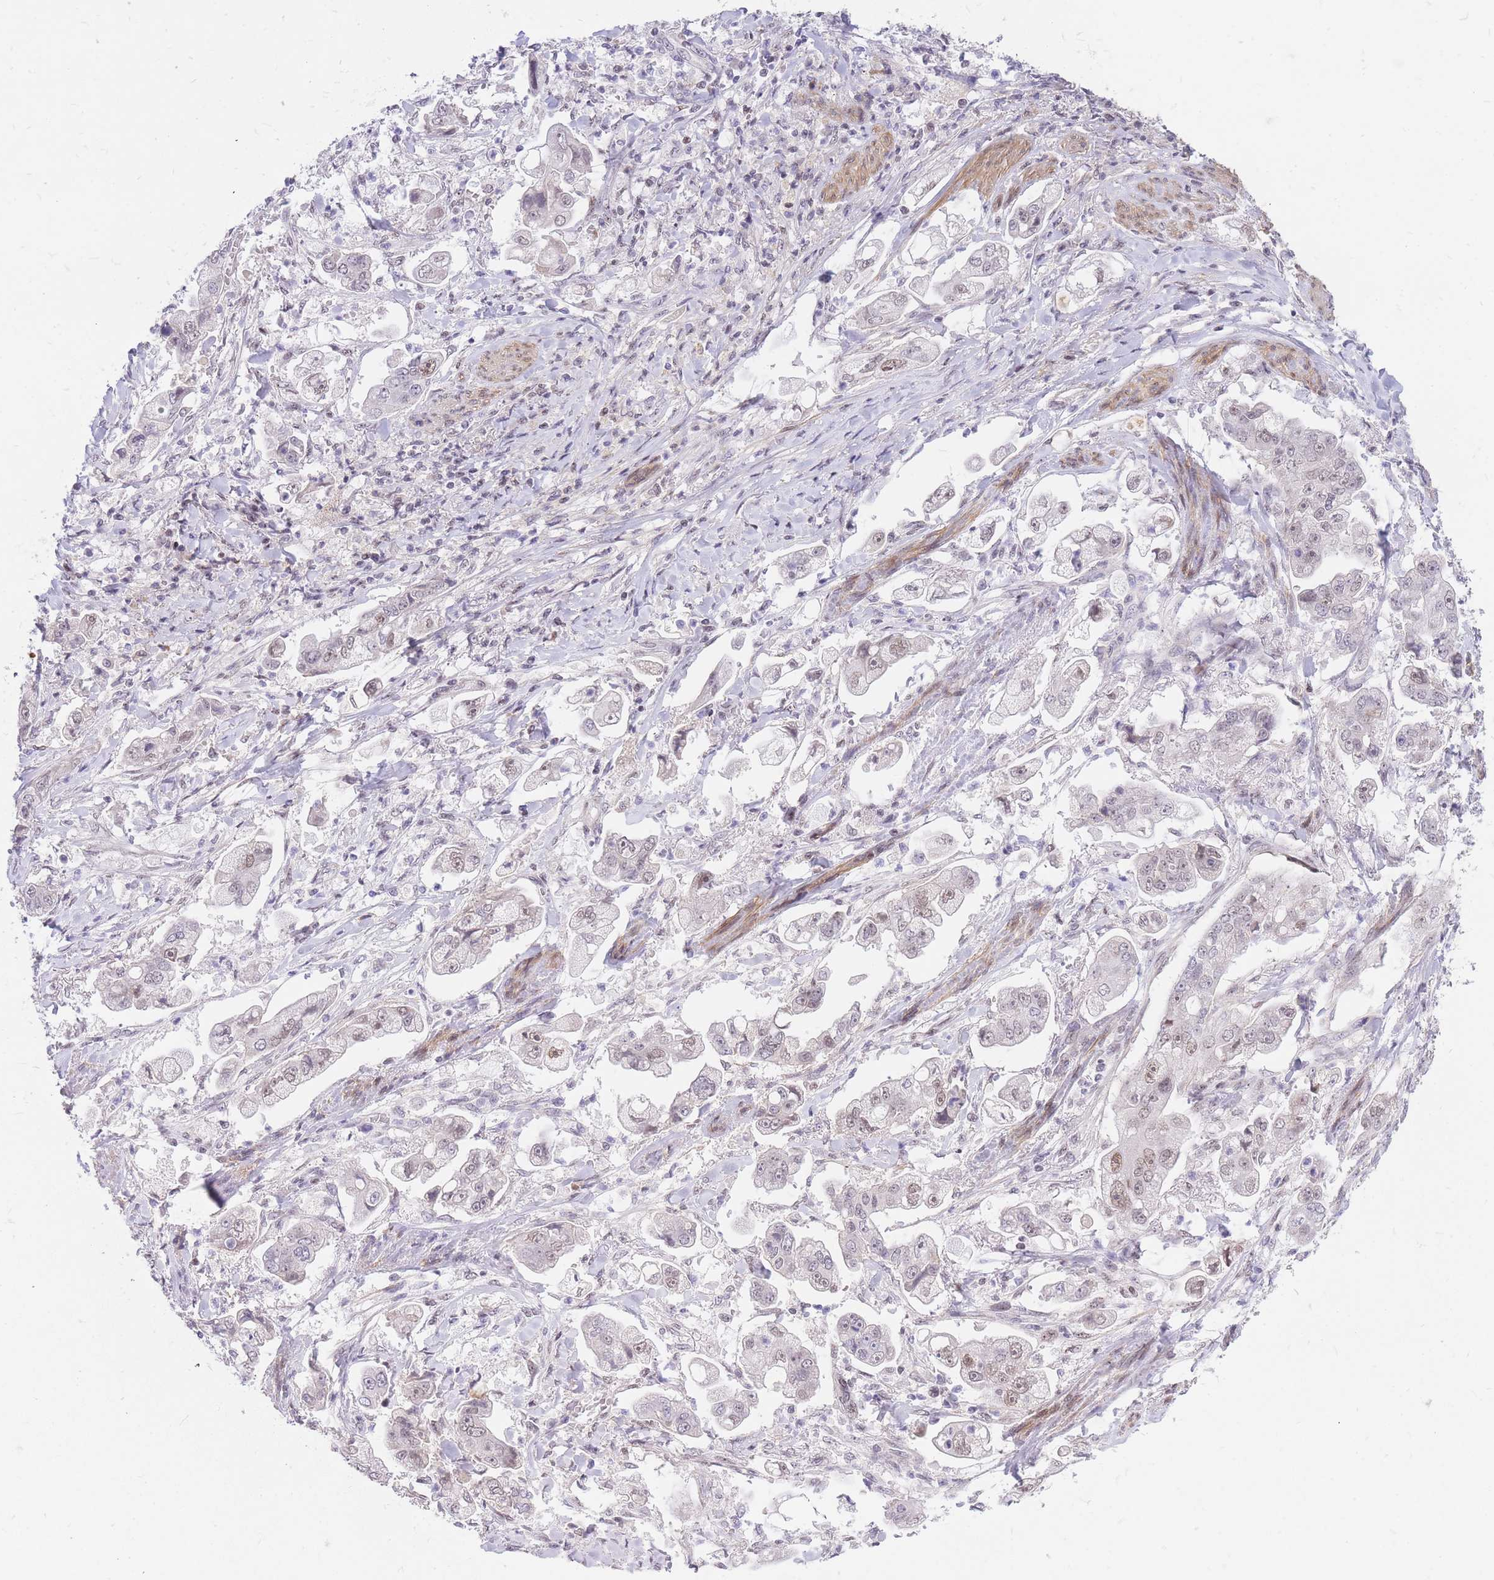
{"staining": {"intensity": "weak", "quantity": "<25%", "location": "nuclear"}, "tissue": "stomach cancer", "cell_type": "Tumor cells", "image_type": "cancer", "snomed": [{"axis": "morphology", "description": "Adenocarcinoma, NOS"}, {"axis": "topography", "description": "Stomach"}], "caption": "Immunohistochemistry (IHC) histopathology image of human stomach adenocarcinoma stained for a protein (brown), which demonstrates no positivity in tumor cells.", "gene": "TLE2", "patient": {"sex": "male", "age": 62}}